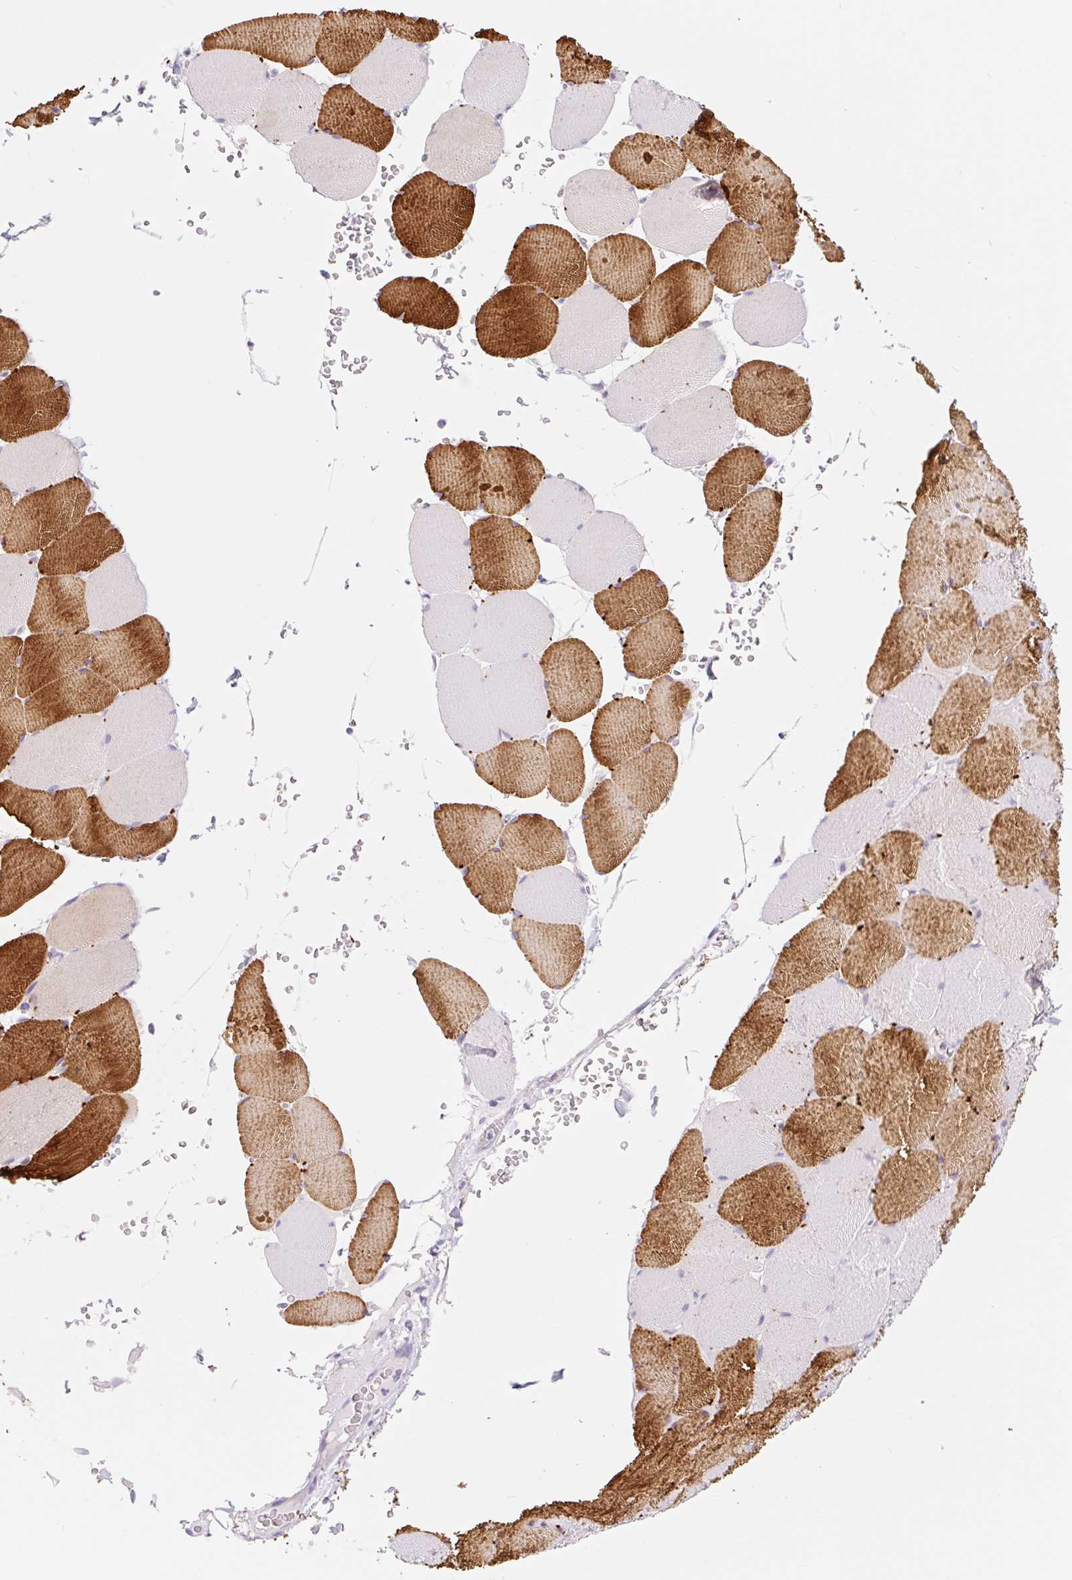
{"staining": {"intensity": "strong", "quantity": "25%-75%", "location": "cytoplasmic/membranous"}, "tissue": "skeletal muscle", "cell_type": "Myocytes", "image_type": "normal", "snomed": [{"axis": "morphology", "description": "Normal tissue, NOS"}, {"axis": "topography", "description": "Skeletal muscle"}, {"axis": "topography", "description": "Head-Neck"}], "caption": "Skeletal muscle stained for a protein reveals strong cytoplasmic/membranous positivity in myocytes. (Brightfield microscopy of DAB IHC at high magnification).", "gene": "FOCAD", "patient": {"sex": "male", "age": 66}}